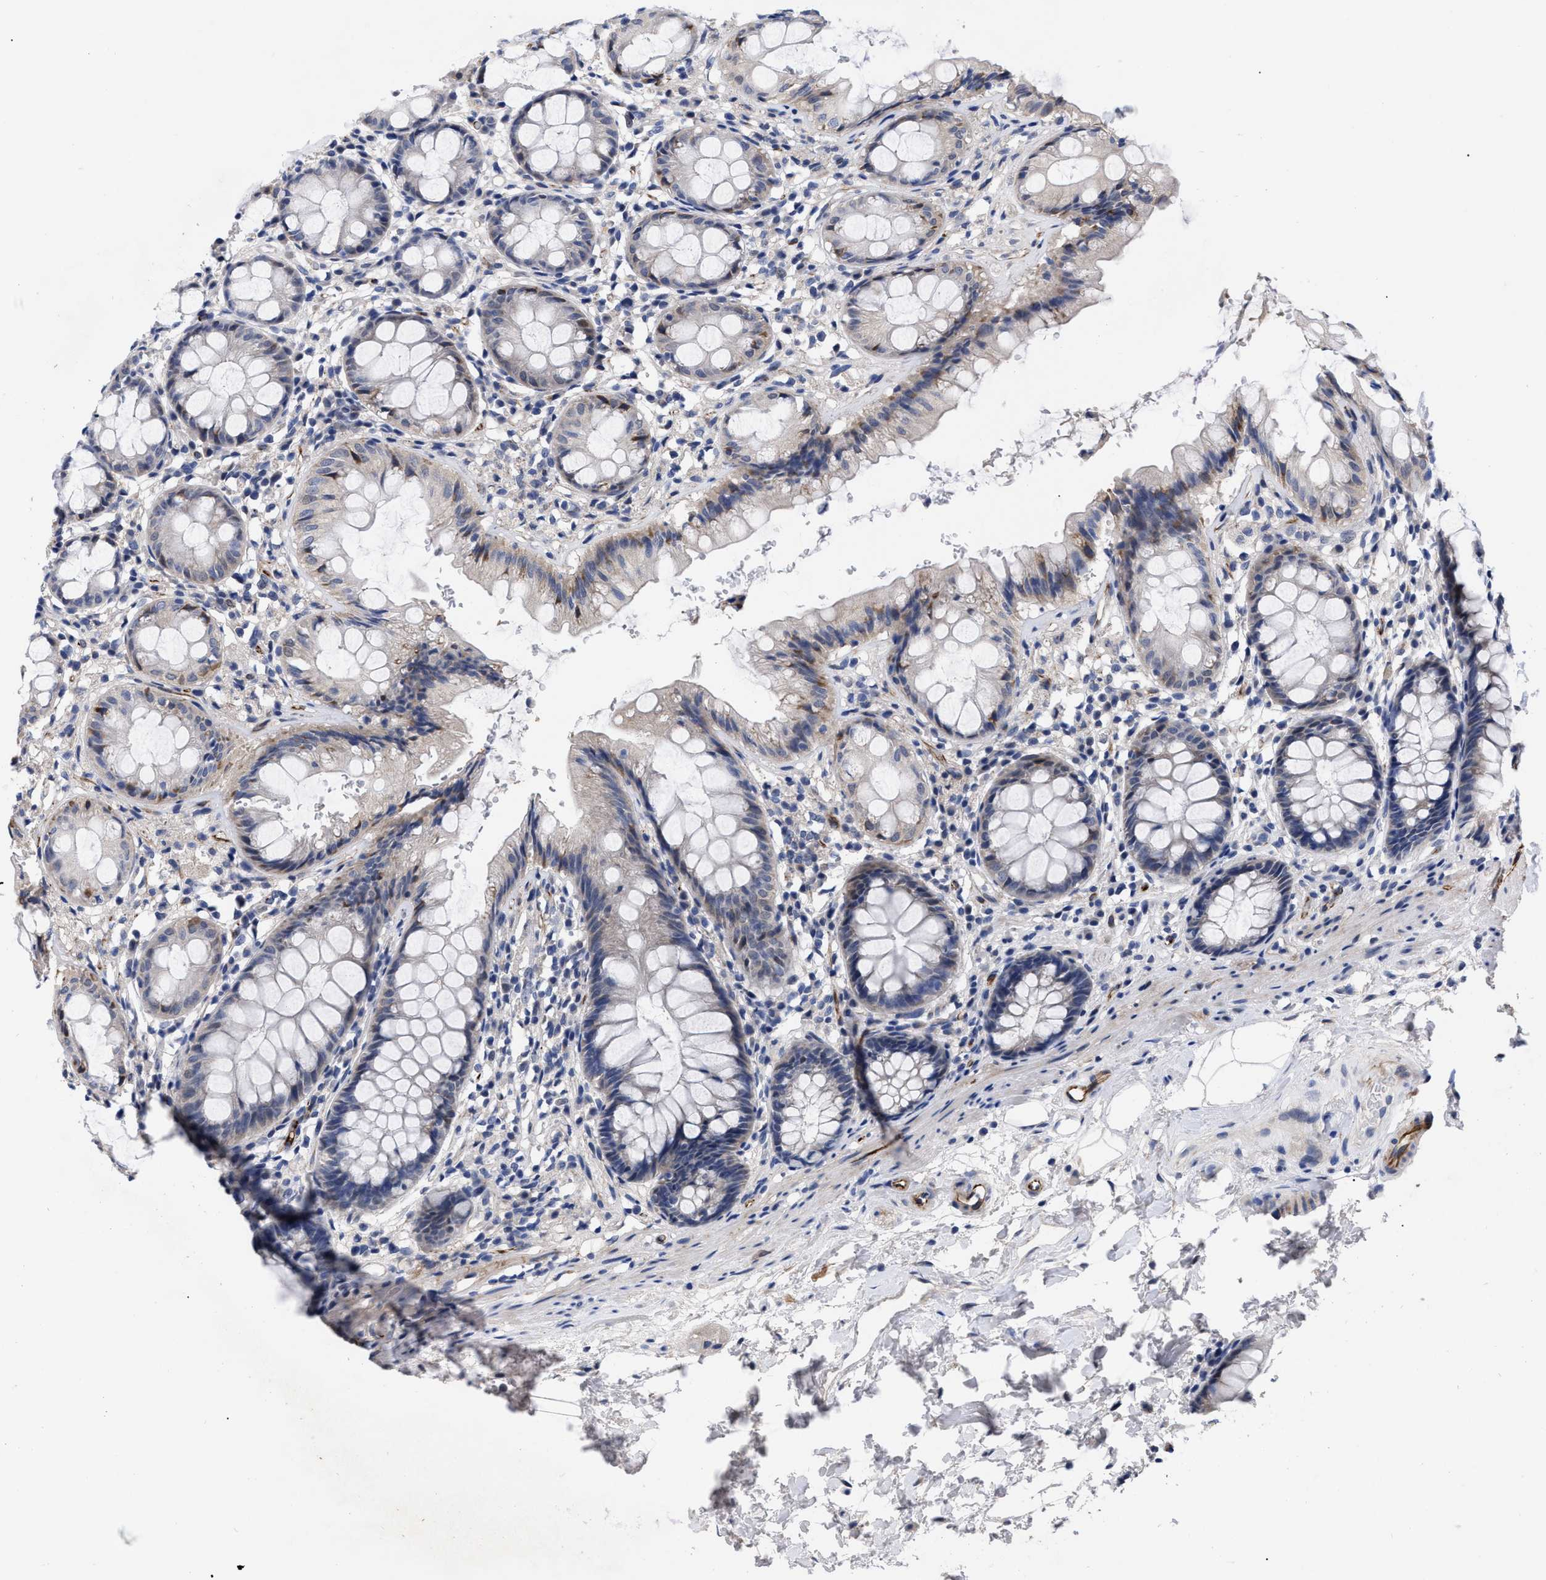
{"staining": {"intensity": "weak", "quantity": "<25%", "location": "cytoplasmic/membranous"}, "tissue": "rectum", "cell_type": "Glandular cells", "image_type": "normal", "snomed": [{"axis": "morphology", "description": "Normal tissue, NOS"}, {"axis": "topography", "description": "Rectum"}], "caption": "High power microscopy histopathology image of an immunohistochemistry histopathology image of benign rectum, revealing no significant positivity in glandular cells. (DAB IHC, high magnification).", "gene": "CCN5", "patient": {"sex": "male", "age": 64}}